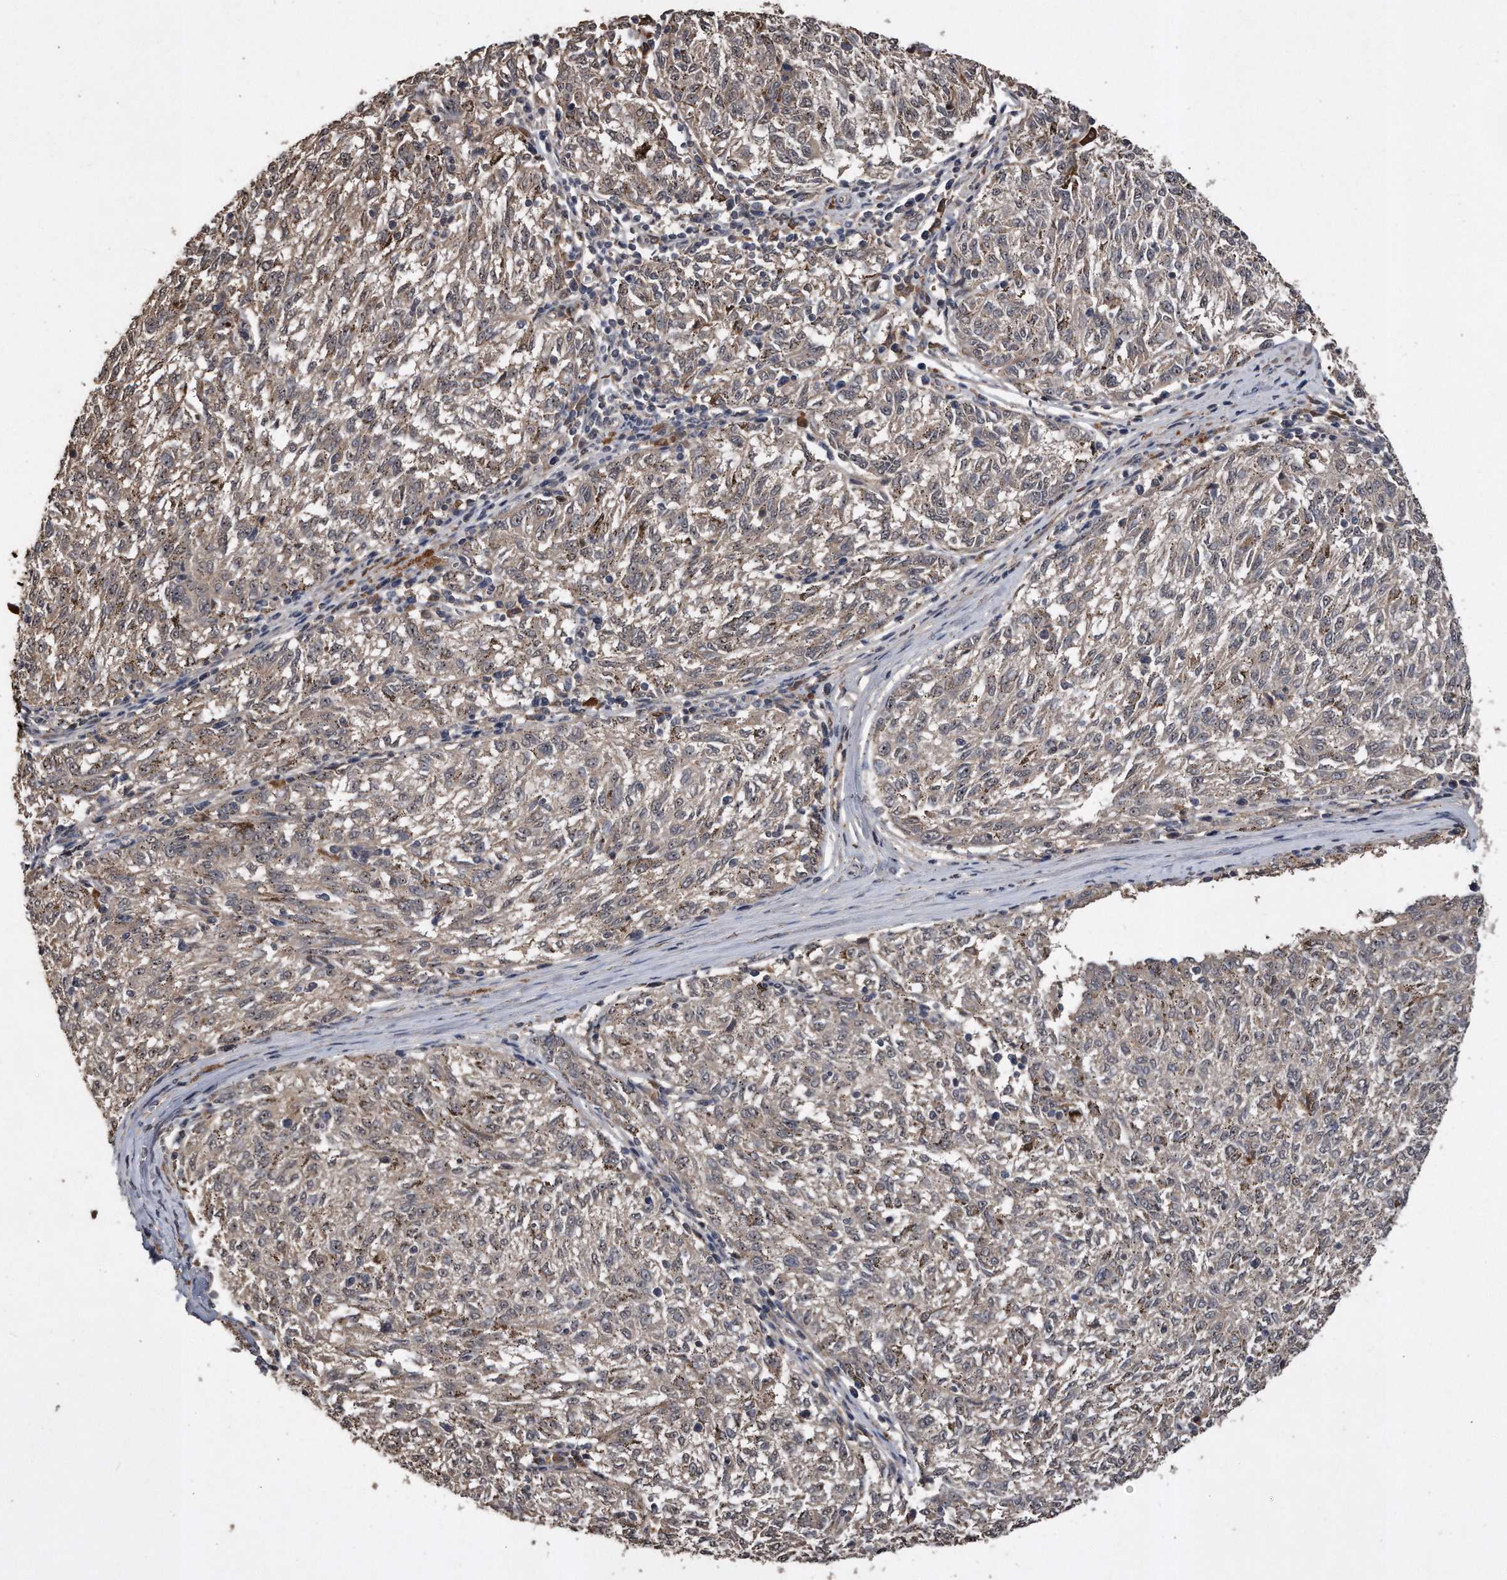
{"staining": {"intensity": "negative", "quantity": "none", "location": "none"}, "tissue": "melanoma", "cell_type": "Tumor cells", "image_type": "cancer", "snomed": [{"axis": "morphology", "description": "Malignant melanoma, NOS"}, {"axis": "topography", "description": "Skin"}], "caption": "Tumor cells show no significant positivity in malignant melanoma. The staining was performed using DAB to visualize the protein expression in brown, while the nuclei were stained in blue with hematoxylin (Magnification: 20x).", "gene": "PELO", "patient": {"sex": "female", "age": 72}}